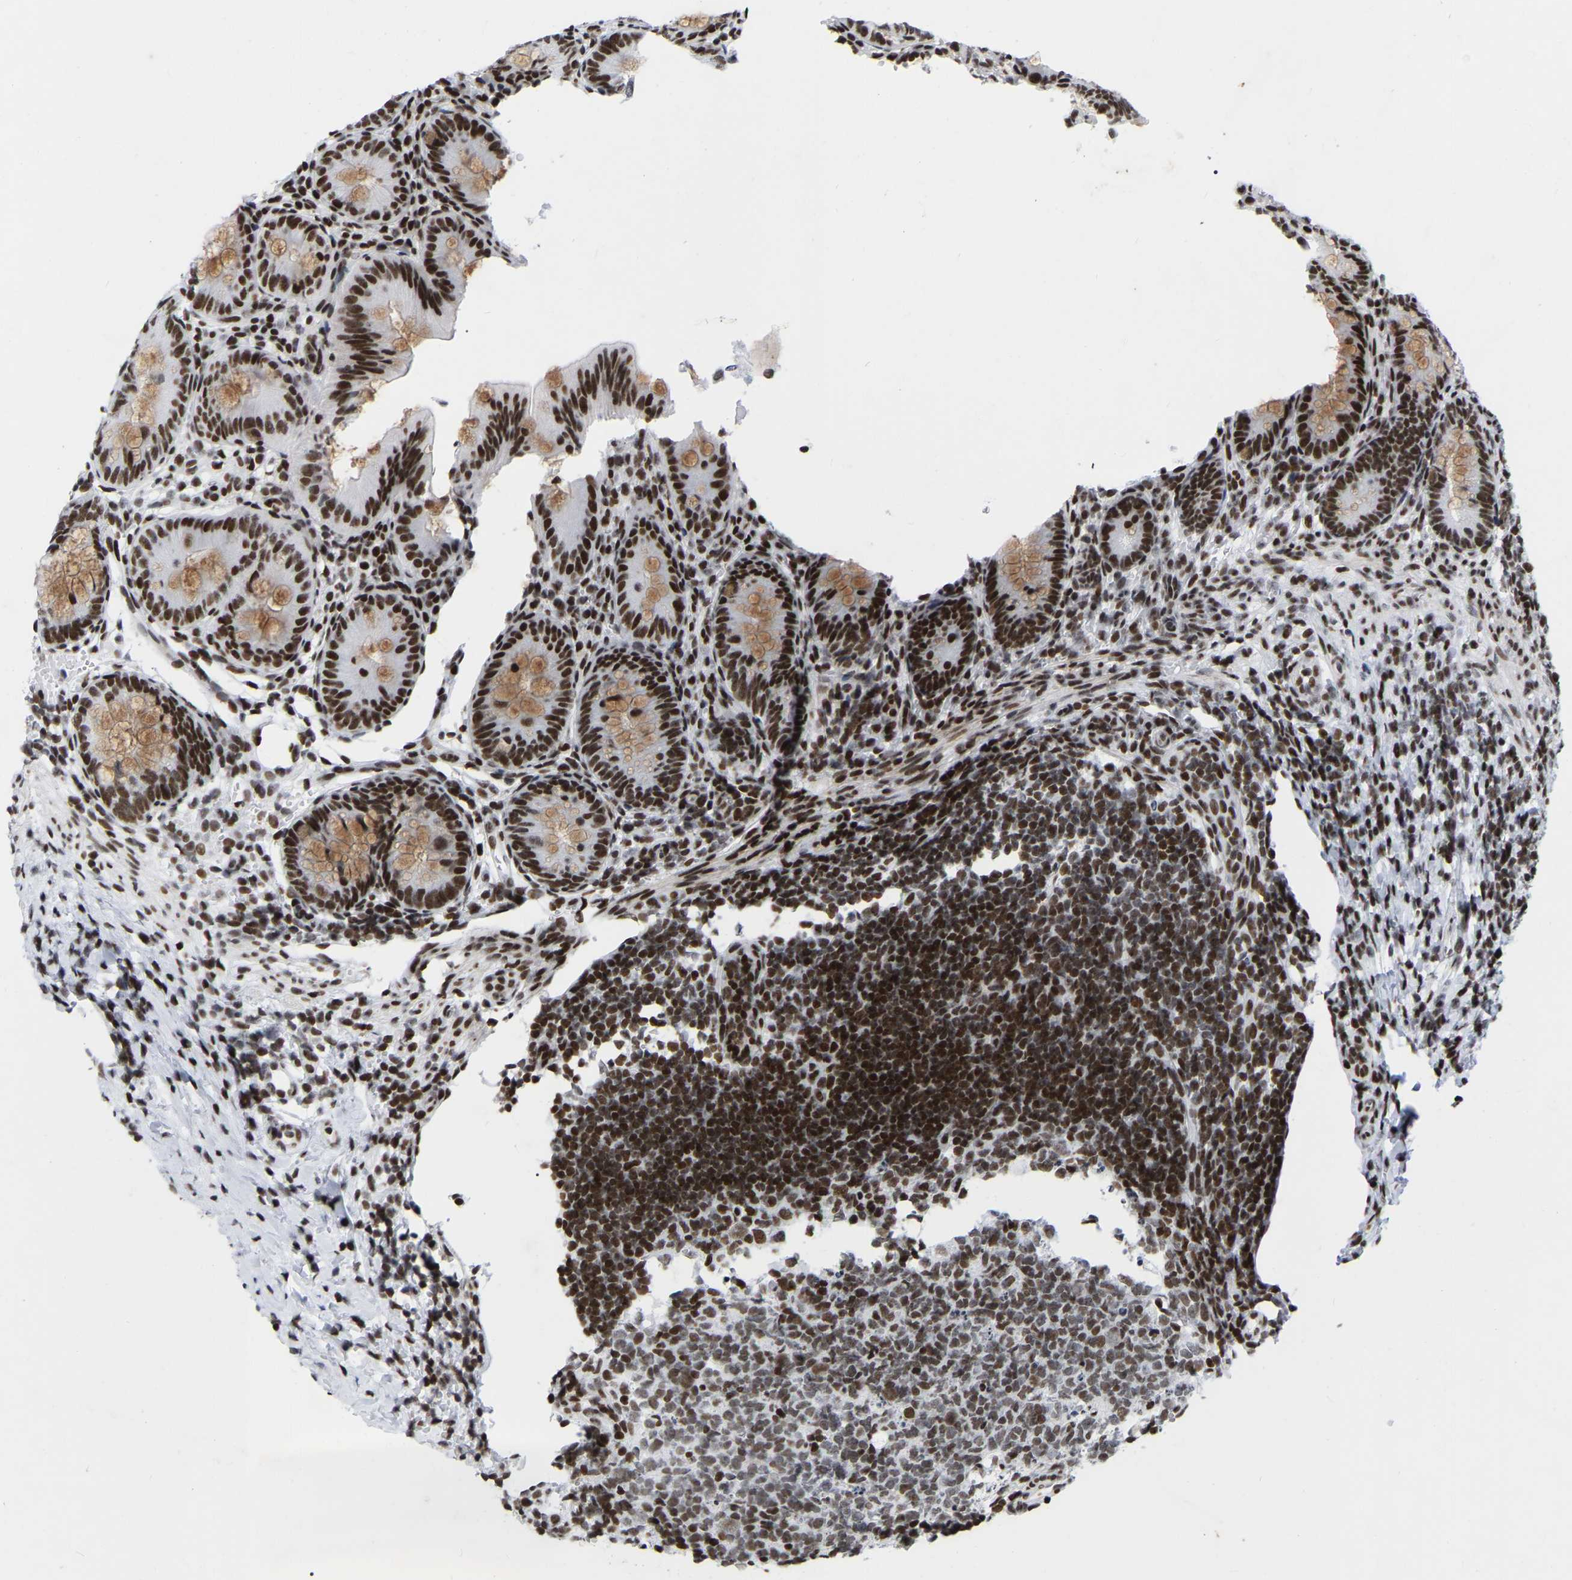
{"staining": {"intensity": "strong", "quantity": ">75%", "location": "nuclear"}, "tissue": "appendix", "cell_type": "Glandular cells", "image_type": "normal", "snomed": [{"axis": "morphology", "description": "Normal tissue, NOS"}, {"axis": "topography", "description": "Appendix"}], "caption": "A high-resolution histopathology image shows IHC staining of benign appendix, which shows strong nuclear expression in about >75% of glandular cells.", "gene": "PRCC", "patient": {"sex": "male", "age": 1}}